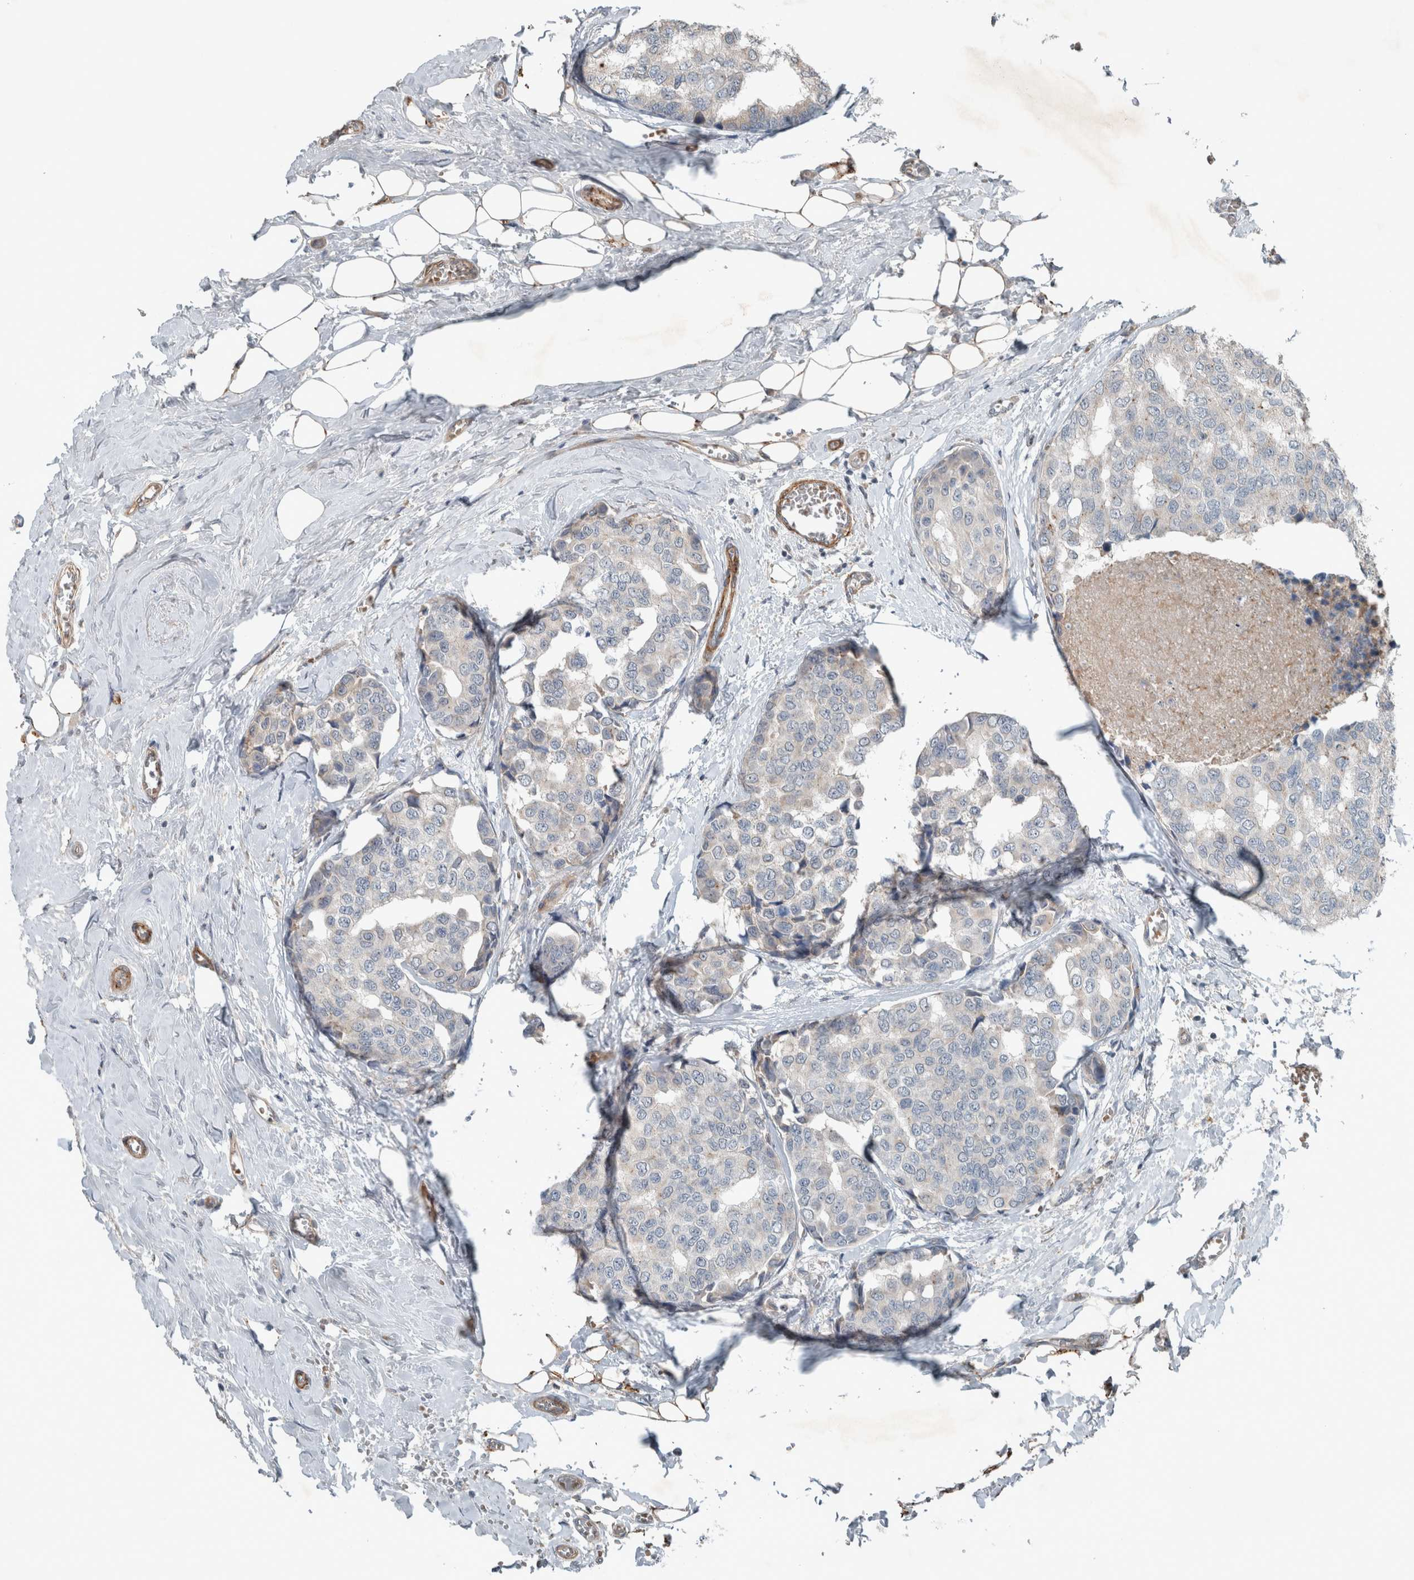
{"staining": {"intensity": "negative", "quantity": "none", "location": "none"}, "tissue": "breast cancer", "cell_type": "Tumor cells", "image_type": "cancer", "snomed": [{"axis": "morphology", "description": "Normal tissue, NOS"}, {"axis": "morphology", "description": "Duct carcinoma"}, {"axis": "topography", "description": "Breast"}], "caption": "IHC image of invasive ductal carcinoma (breast) stained for a protein (brown), which displays no staining in tumor cells.", "gene": "JADE2", "patient": {"sex": "female", "age": 43}}